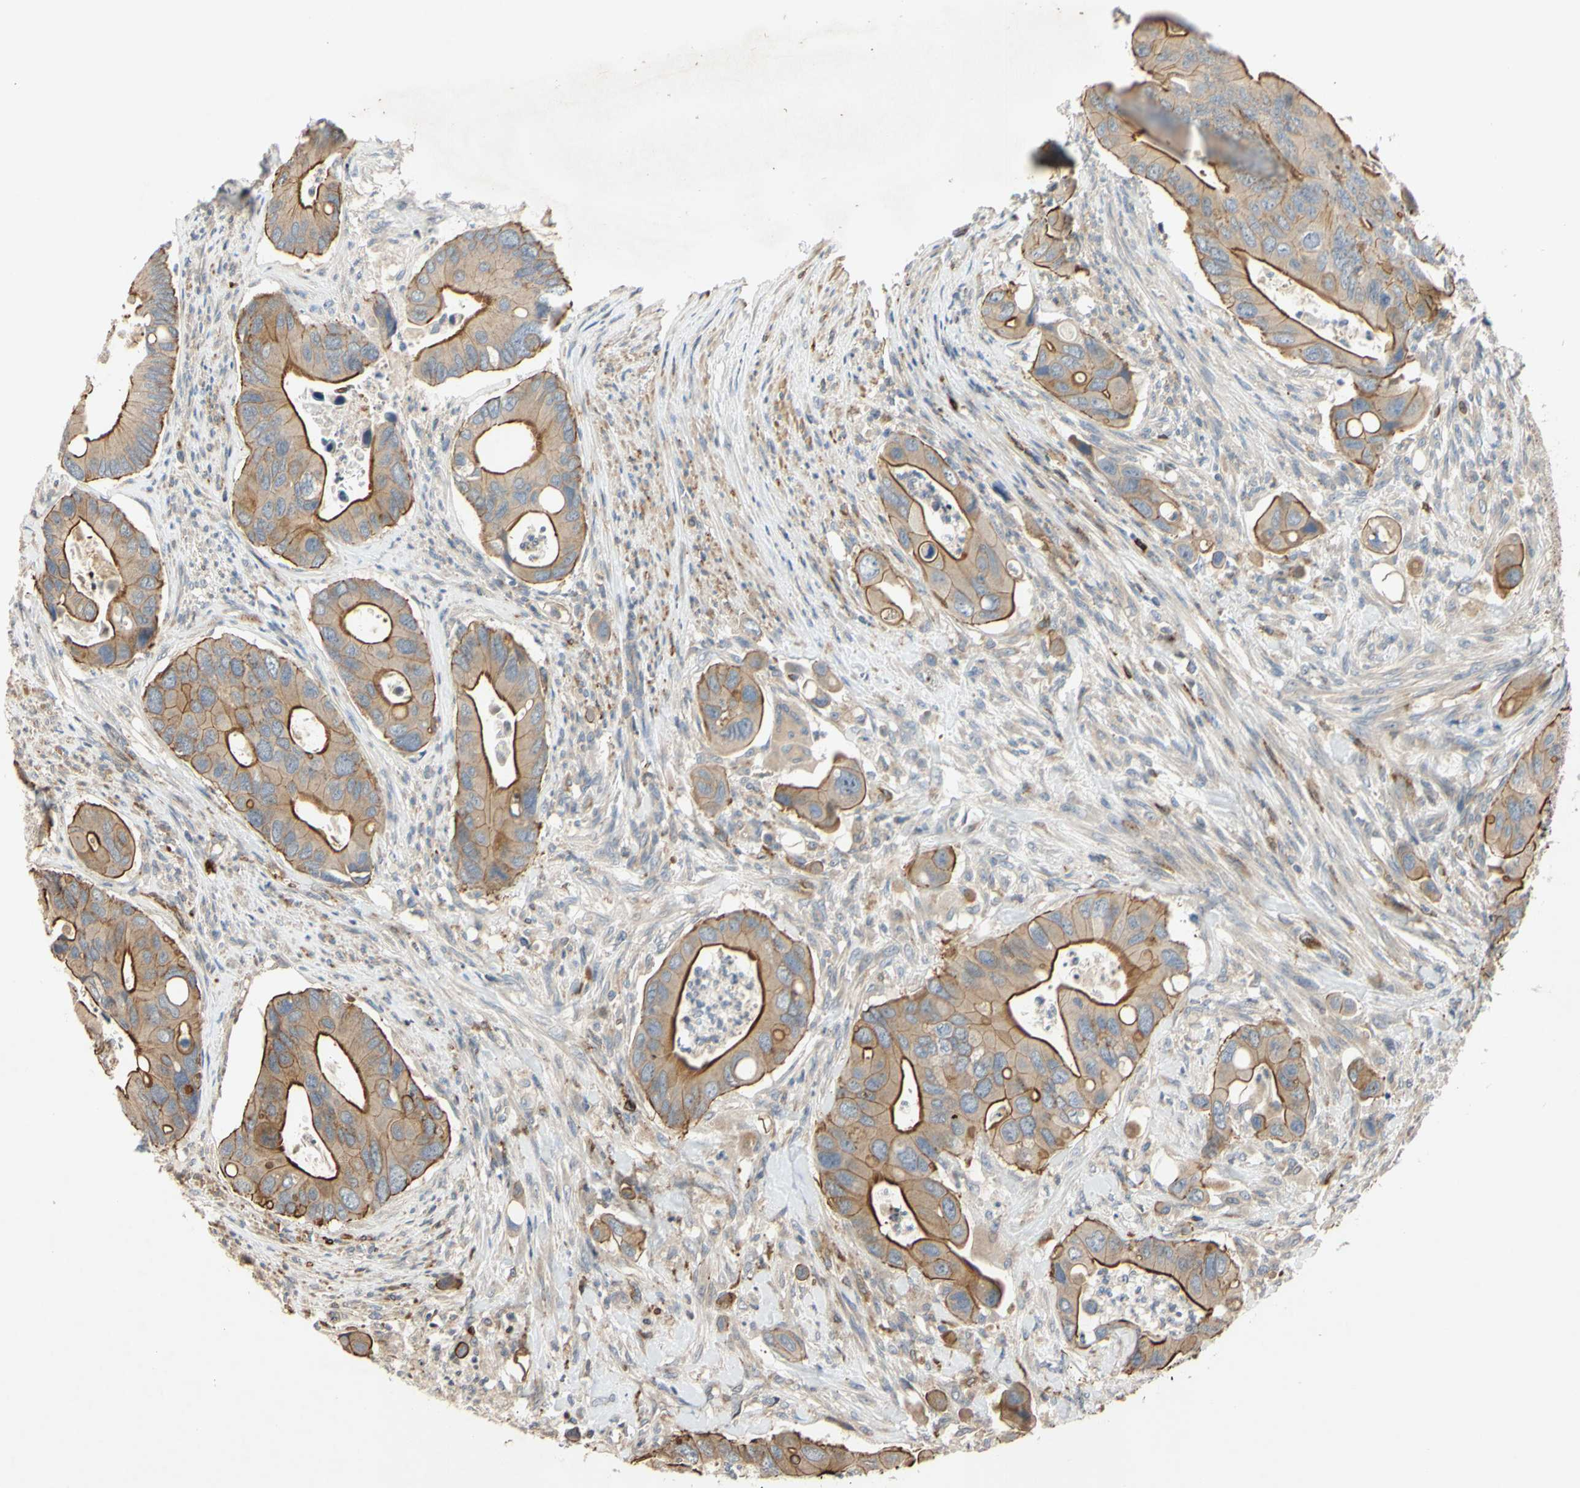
{"staining": {"intensity": "strong", "quantity": ">75%", "location": "cytoplasmic/membranous"}, "tissue": "colorectal cancer", "cell_type": "Tumor cells", "image_type": "cancer", "snomed": [{"axis": "morphology", "description": "Adenocarcinoma, NOS"}, {"axis": "topography", "description": "Rectum"}], "caption": "Strong cytoplasmic/membranous protein positivity is seen in about >75% of tumor cells in colorectal cancer. The staining was performed using DAB (3,3'-diaminobenzidine) to visualize the protein expression in brown, while the nuclei were stained in blue with hematoxylin (Magnification: 20x).", "gene": "PLXNA2", "patient": {"sex": "female", "age": 57}}